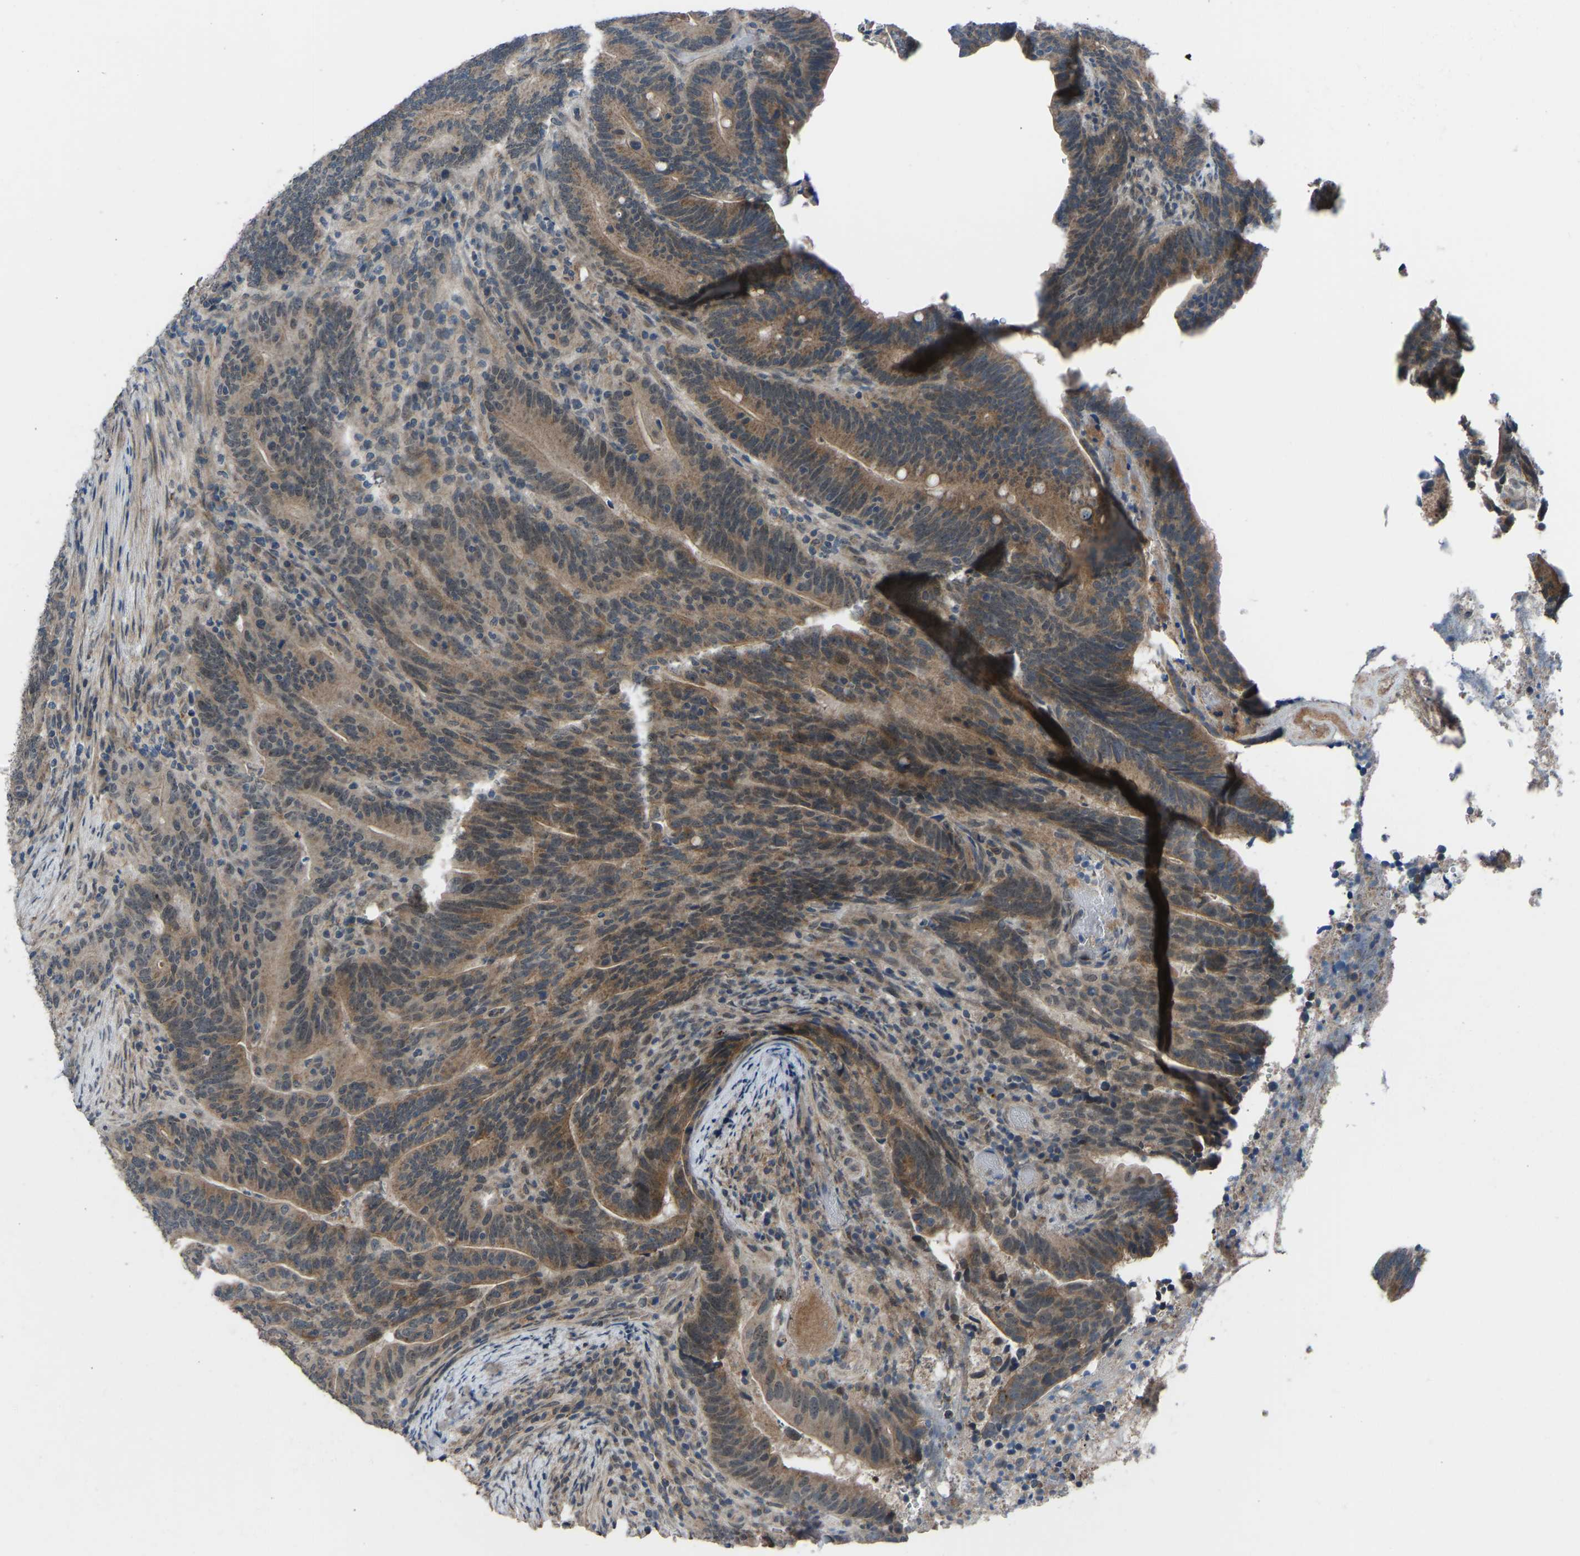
{"staining": {"intensity": "moderate", "quantity": ">75%", "location": "cytoplasmic/membranous"}, "tissue": "colorectal cancer", "cell_type": "Tumor cells", "image_type": "cancer", "snomed": [{"axis": "morphology", "description": "Adenocarcinoma, NOS"}, {"axis": "topography", "description": "Colon"}], "caption": "Immunohistochemistry staining of colorectal cancer (adenocarcinoma), which demonstrates medium levels of moderate cytoplasmic/membranous expression in approximately >75% of tumor cells indicating moderate cytoplasmic/membranous protein positivity. The staining was performed using DAB (3,3'-diaminobenzidine) (brown) for protein detection and nuclei were counterstained in hematoxylin (blue).", "gene": "CDK2AP1", "patient": {"sex": "female", "age": 66}}